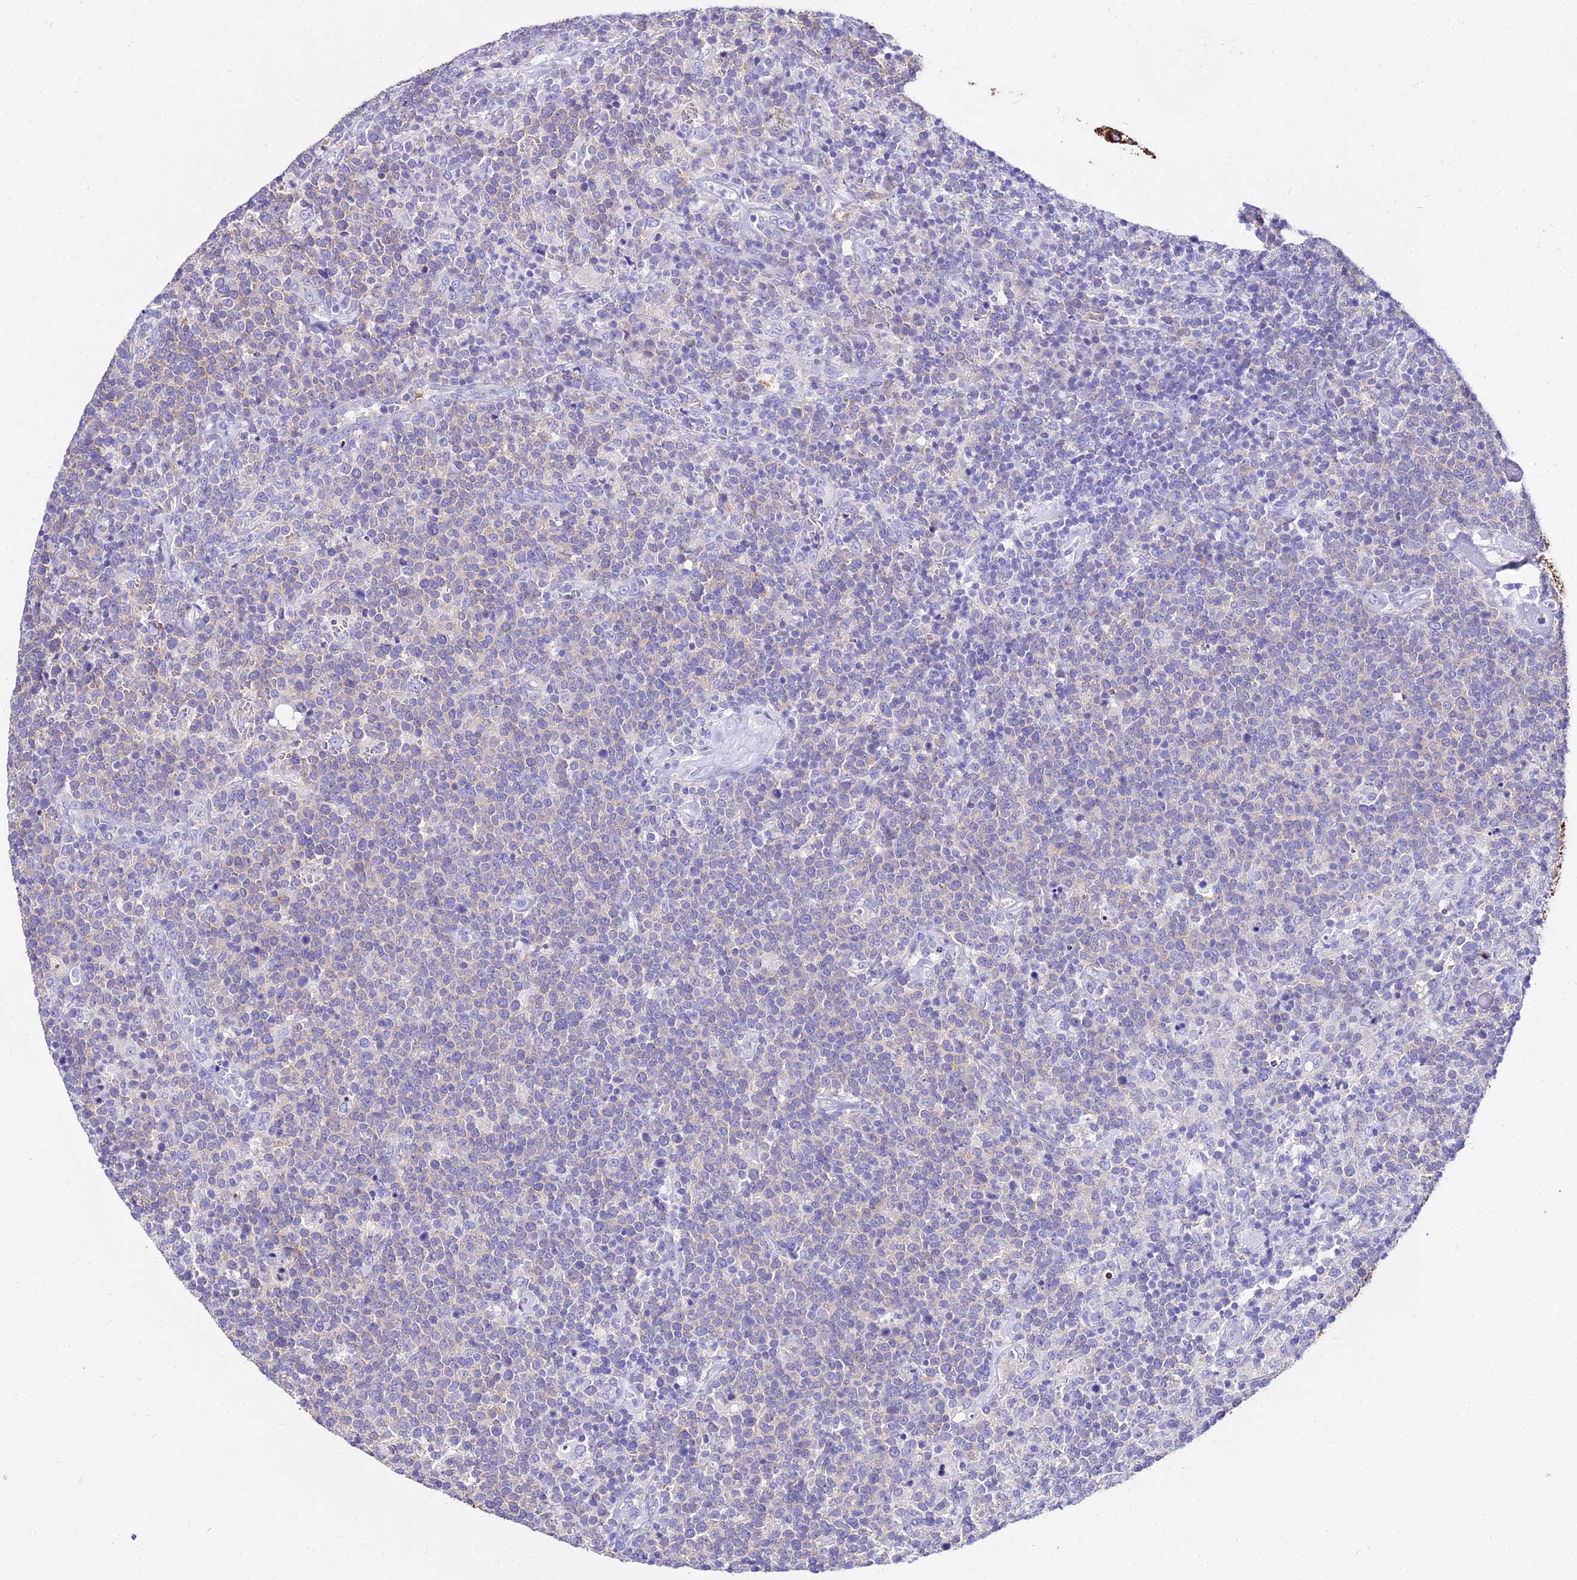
{"staining": {"intensity": "weak", "quantity": "<25%", "location": "cytoplasmic/membranous"}, "tissue": "lymphoma", "cell_type": "Tumor cells", "image_type": "cancer", "snomed": [{"axis": "morphology", "description": "Malignant lymphoma, non-Hodgkin's type, High grade"}, {"axis": "topography", "description": "Lymph node"}], "caption": "Tumor cells are negative for protein expression in human lymphoma.", "gene": "TUBA3D", "patient": {"sex": "male", "age": 61}}